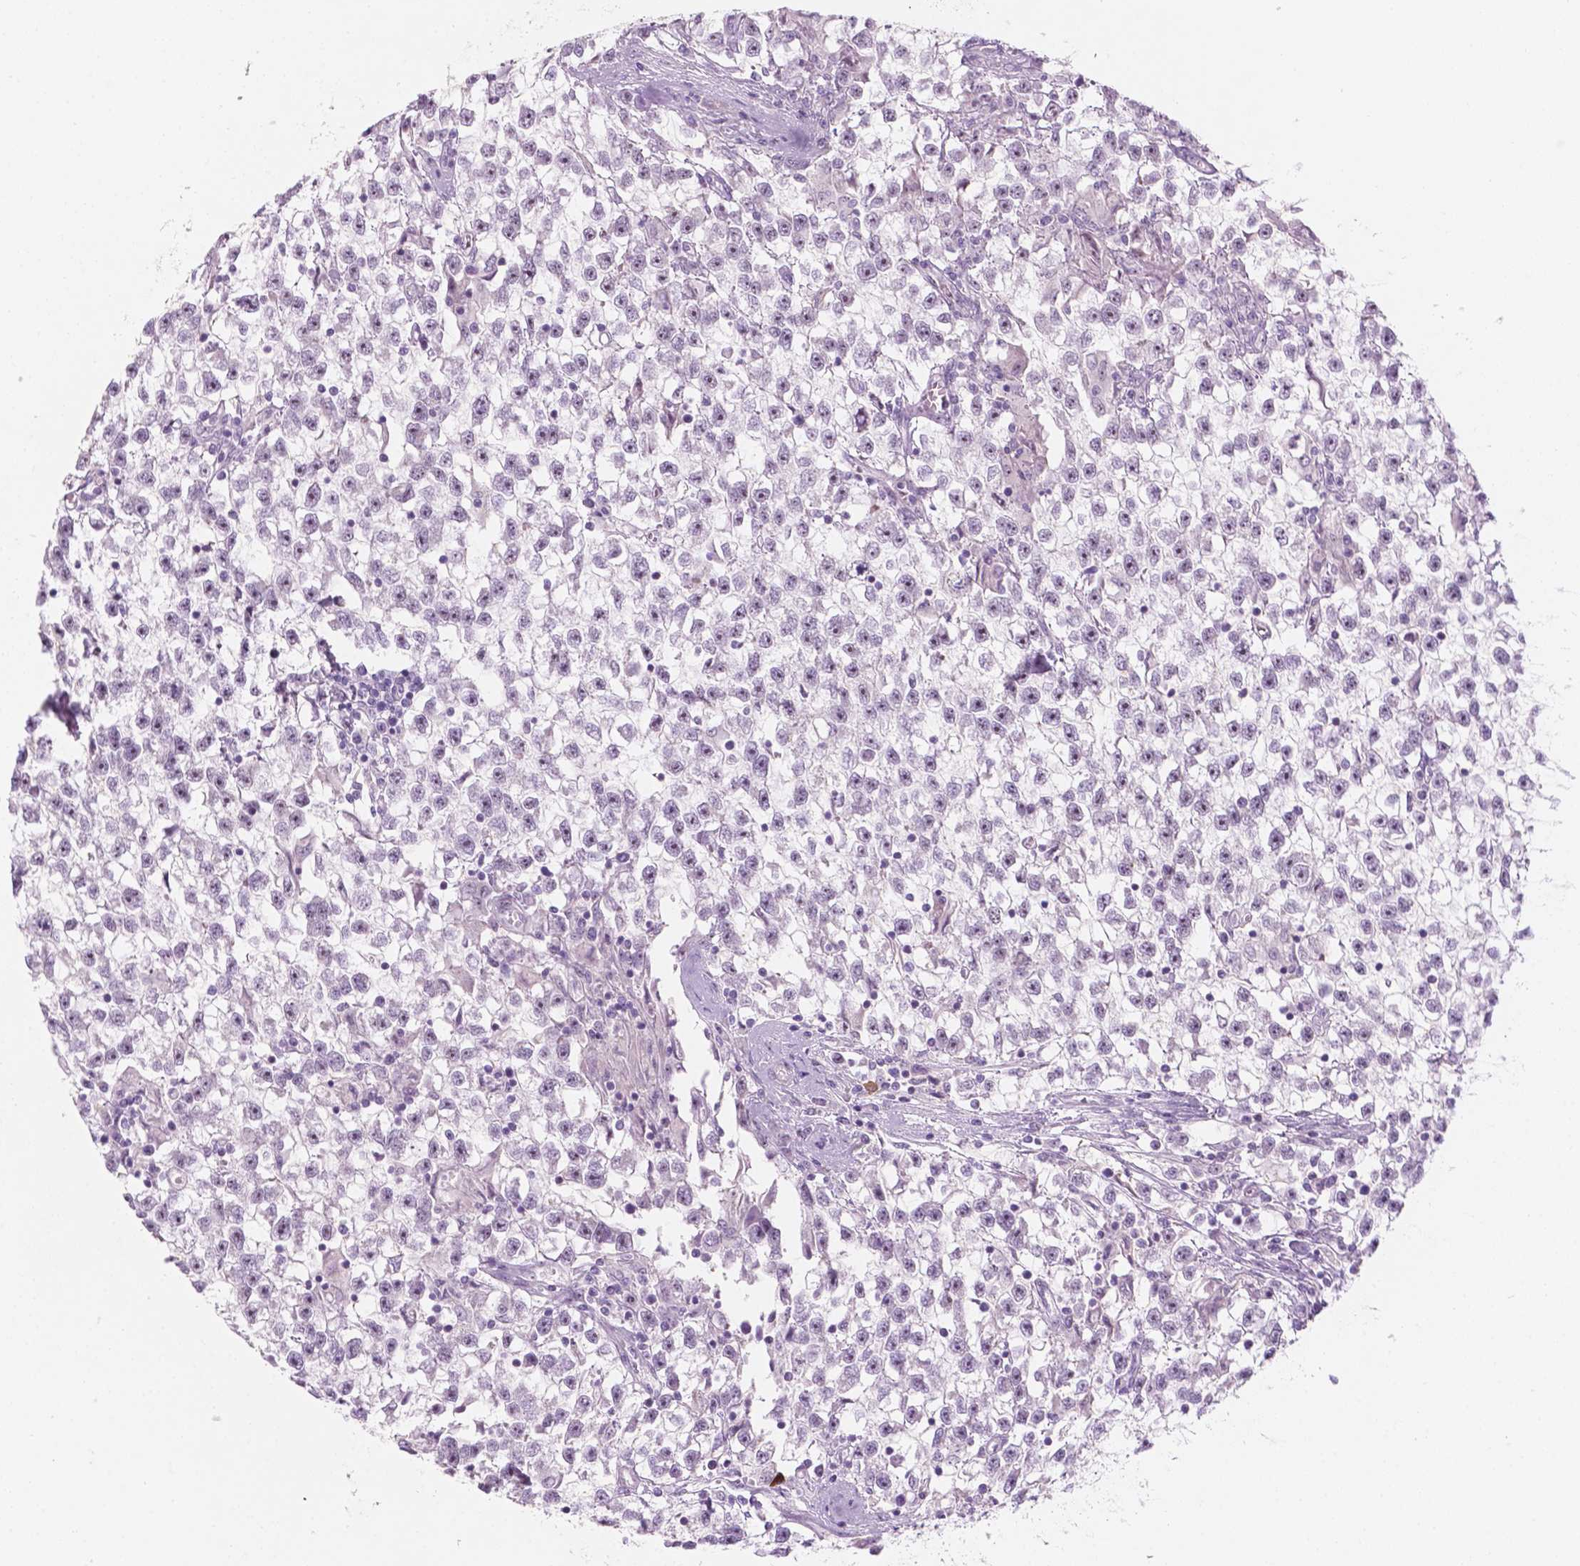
{"staining": {"intensity": "negative", "quantity": "none", "location": "none"}, "tissue": "testis cancer", "cell_type": "Tumor cells", "image_type": "cancer", "snomed": [{"axis": "morphology", "description": "Seminoma, NOS"}, {"axis": "topography", "description": "Testis"}], "caption": "This photomicrograph is of testis seminoma stained with immunohistochemistry to label a protein in brown with the nuclei are counter-stained blue. There is no expression in tumor cells.", "gene": "ZNF853", "patient": {"sex": "male", "age": 31}}